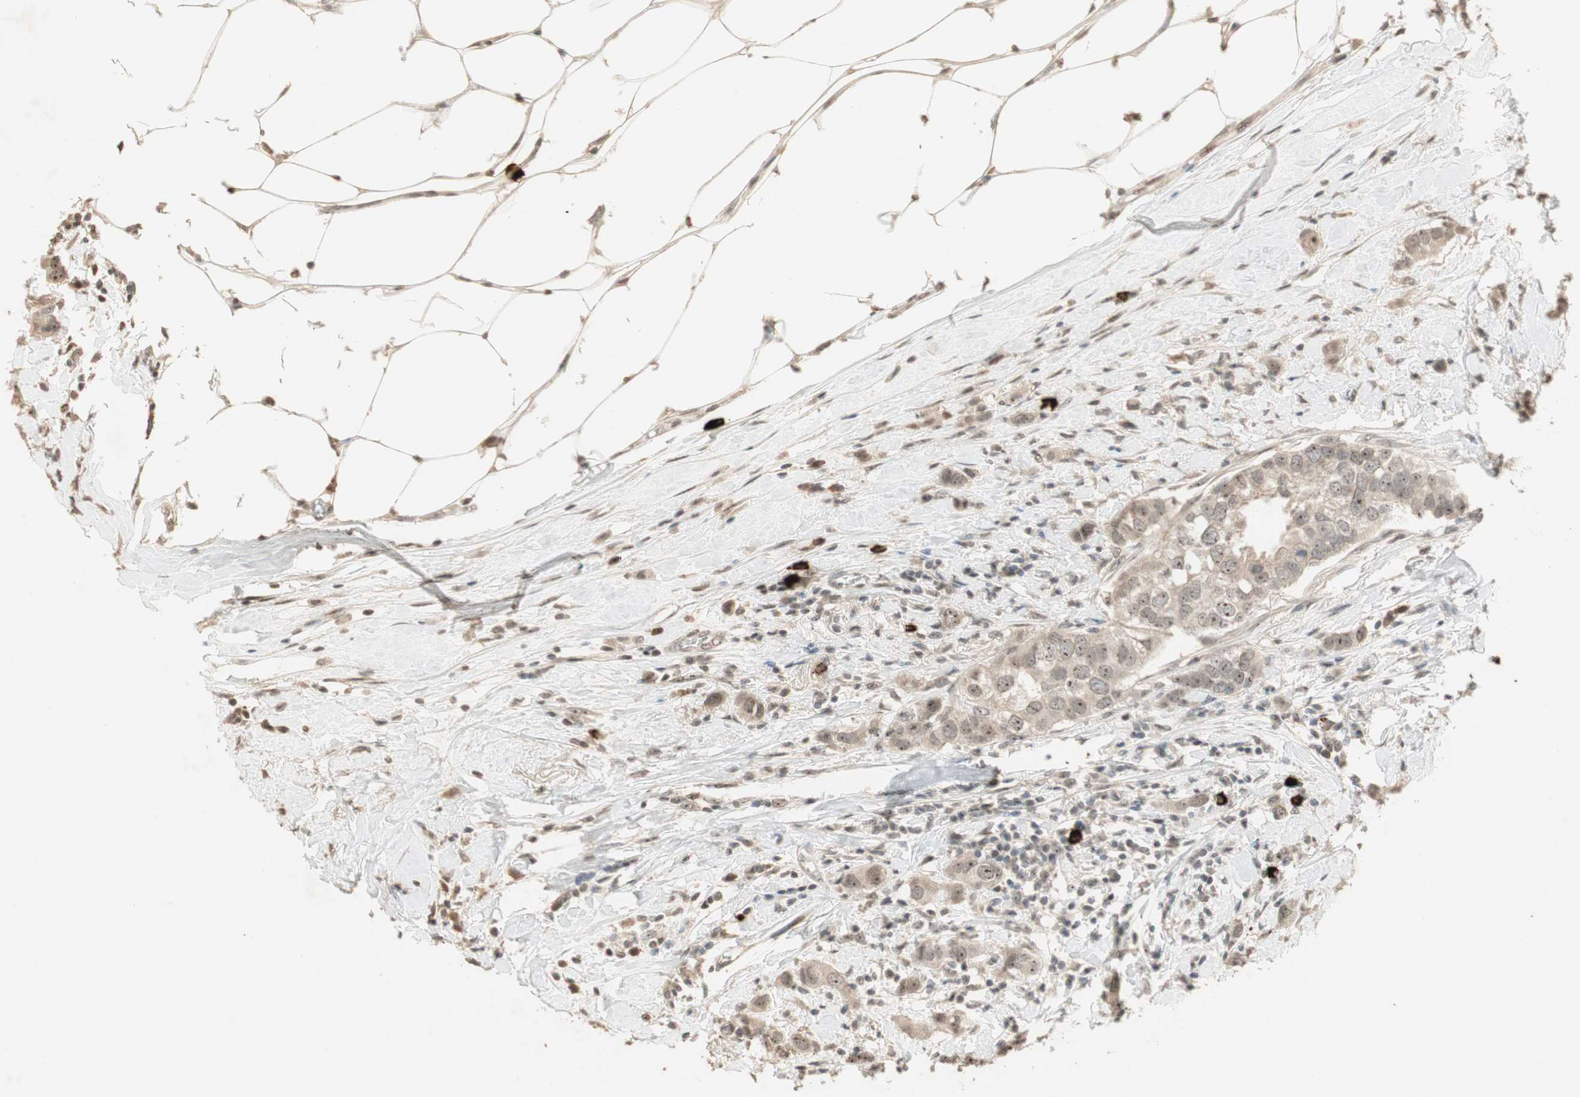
{"staining": {"intensity": "moderate", "quantity": ">75%", "location": "nuclear"}, "tissue": "breast cancer", "cell_type": "Tumor cells", "image_type": "cancer", "snomed": [{"axis": "morphology", "description": "Duct carcinoma"}, {"axis": "topography", "description": "Breast"}], "caption": "Breast cancer tissue shows moderate nuclear expression in approximately >75% of tumor cells, visualized by immunohistochemistry. (DAB (3,3'-diaminobenzidine) IHC, brown staining for protein, blue staining for nuclei).", "gene": "ETV4", "patient": {"sex": "female", "age": 50}}